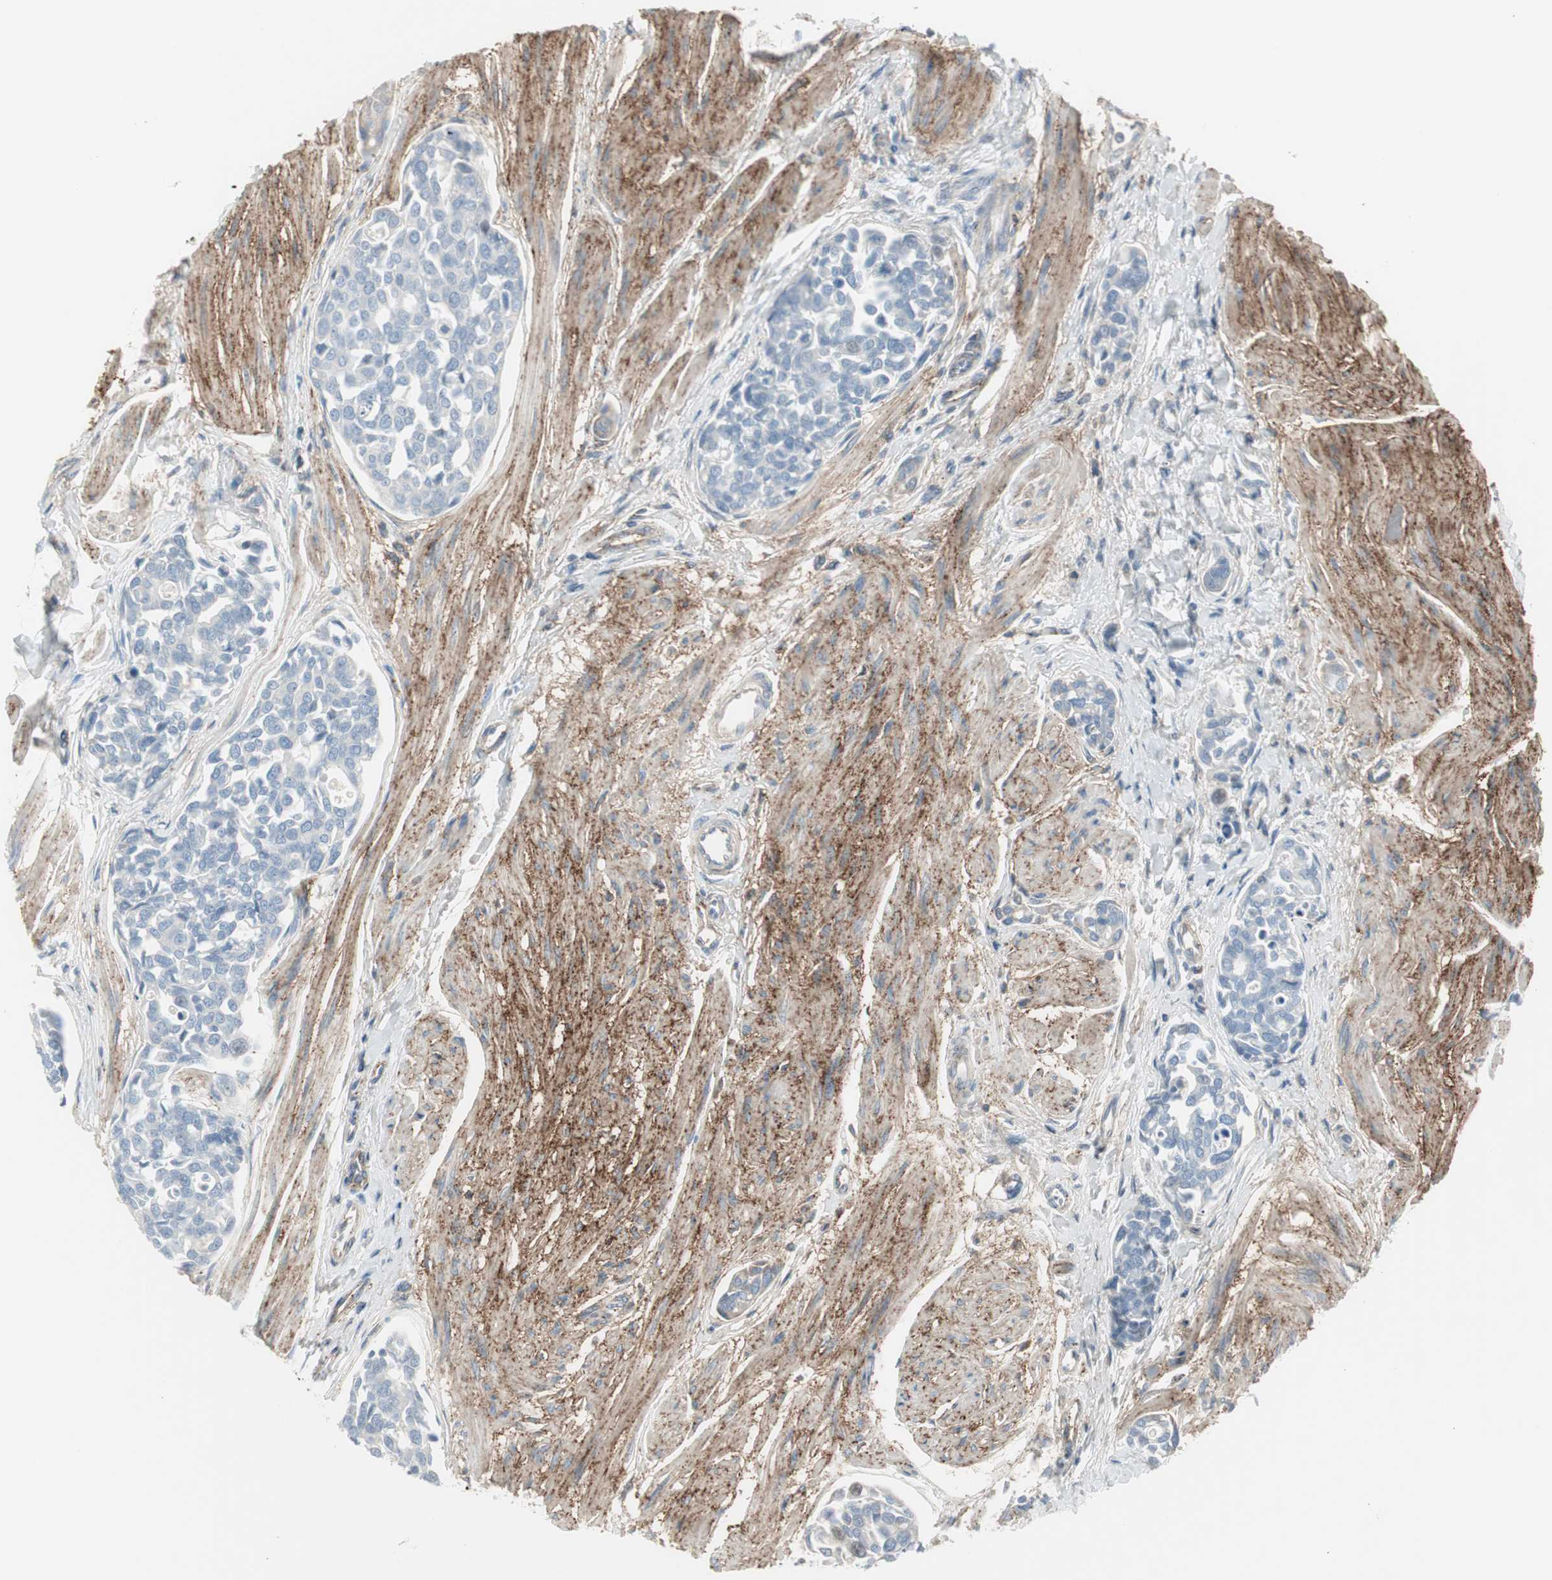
{"staining": {"intensity": "negative", "quantity": "none", "location": "none"}, "tissue": "urothelial cancer", "cell_type": "Tumor cells", "image_type": "cancer", "snomed": [{"axis": "morphology", "description": "Urothelial carcinoma, High grade"}, {"axis": "topography", "description": "Urinary bladder"}], "caption": "This is an IHC photomicrograph of human urothelial carcinoma (high-grade). There is no staining in tumor cells.", "gene": "CACNA2D1", "patient": {"sex": "male", "age": 78}}